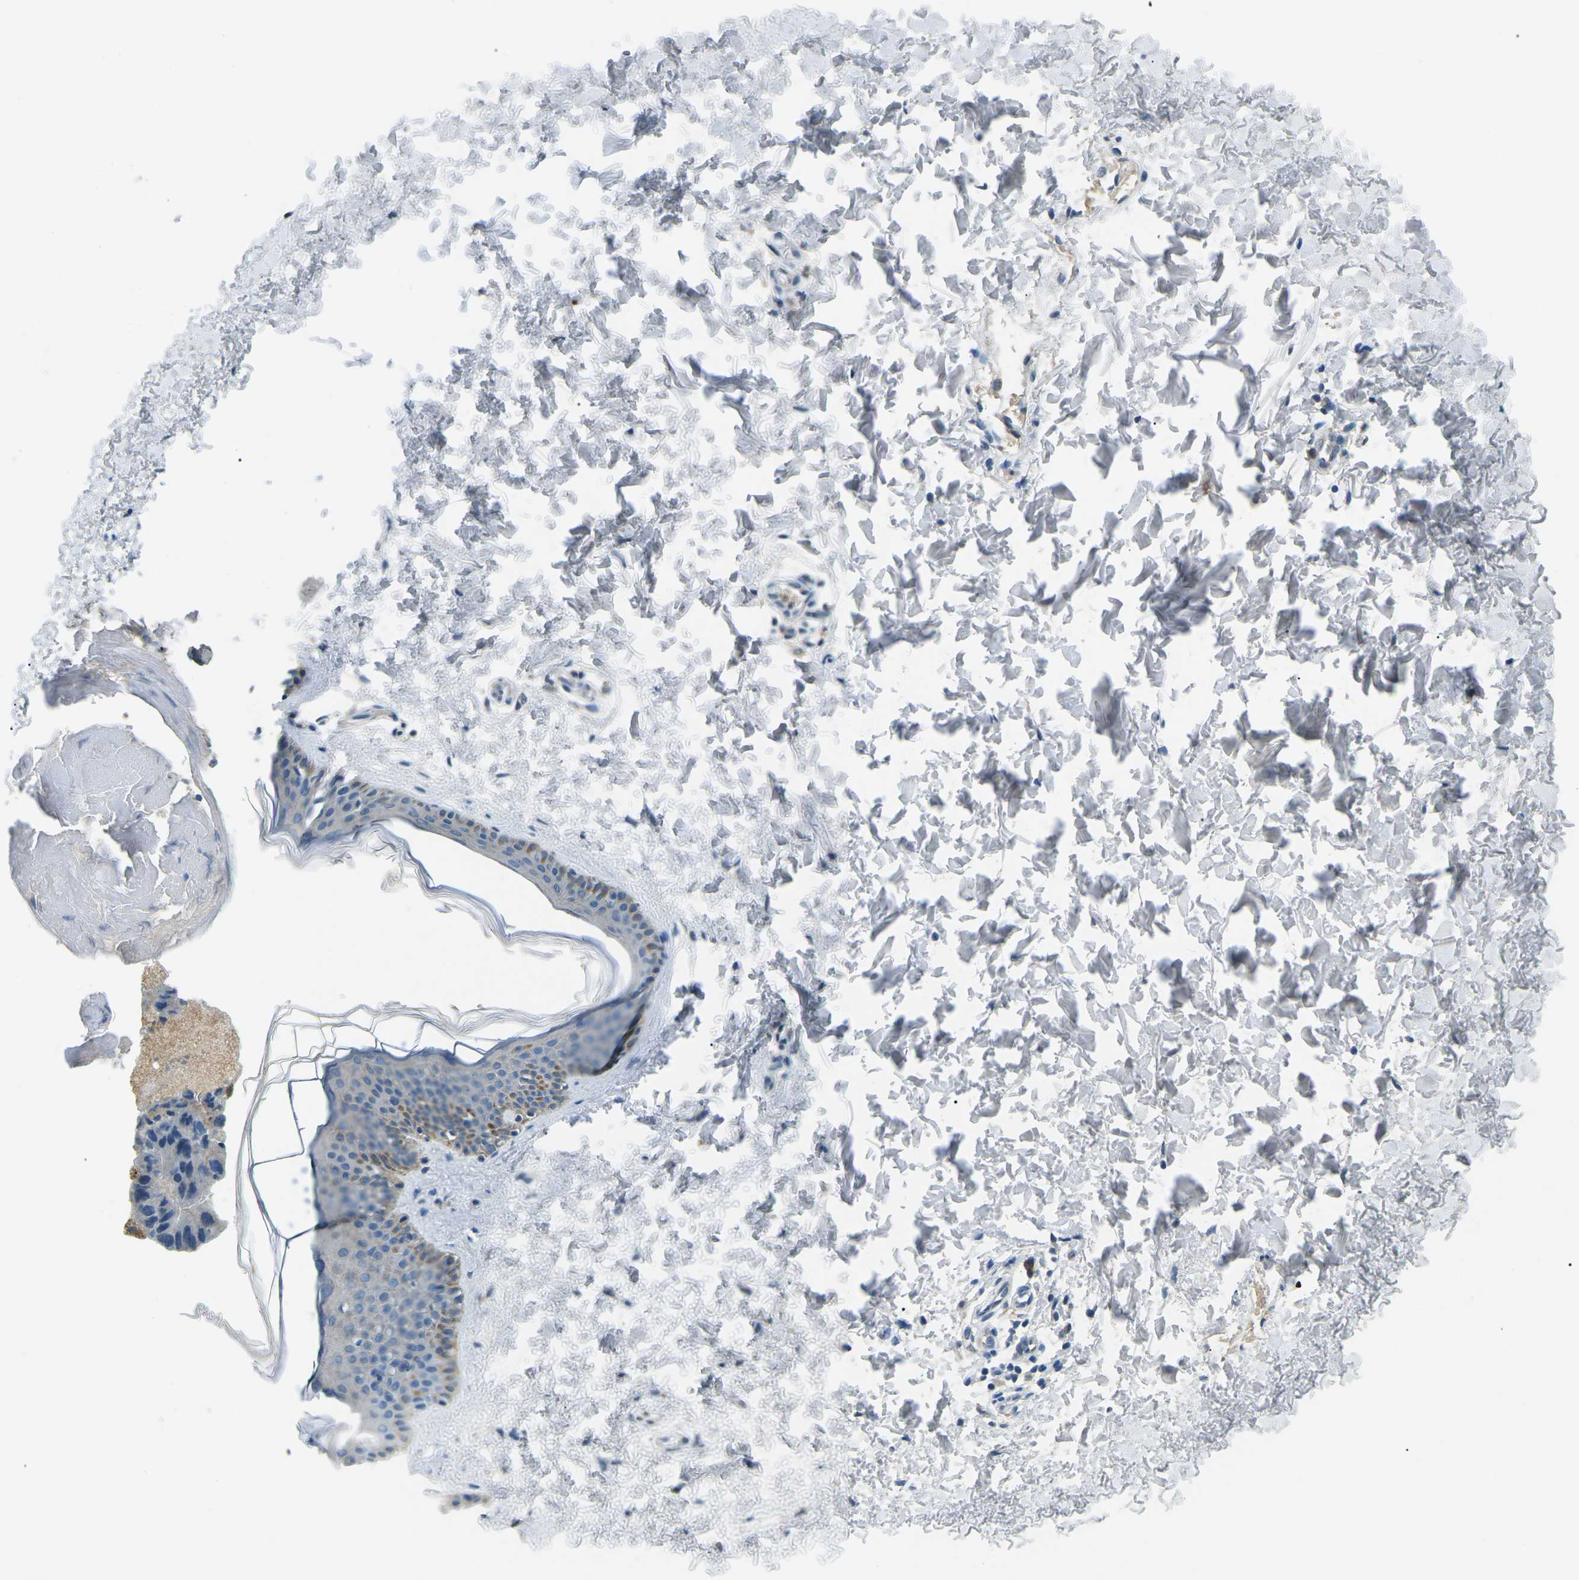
{"staining": {"intensity": "negative", "quantity": "none", "location": "none"}, "tissue": "skin", "cell_type": "Fibroblasts", "image_type": "normal", "snomed": [{"axis": "morphology", "description": "Normal tissue, NOS"}, {"axis": "topography", "description": "Skin"}], "caption": "The photomicrograph reveals no staining of fibroblasts in benign skin. The staining was performed using DAB to visualize the protein expression in brown, while the nuclei were stained in blue with hematoxylin (Magnification: 20x).", "gene": "CD1D", "patient": {"sex": "female", "age": 41}}